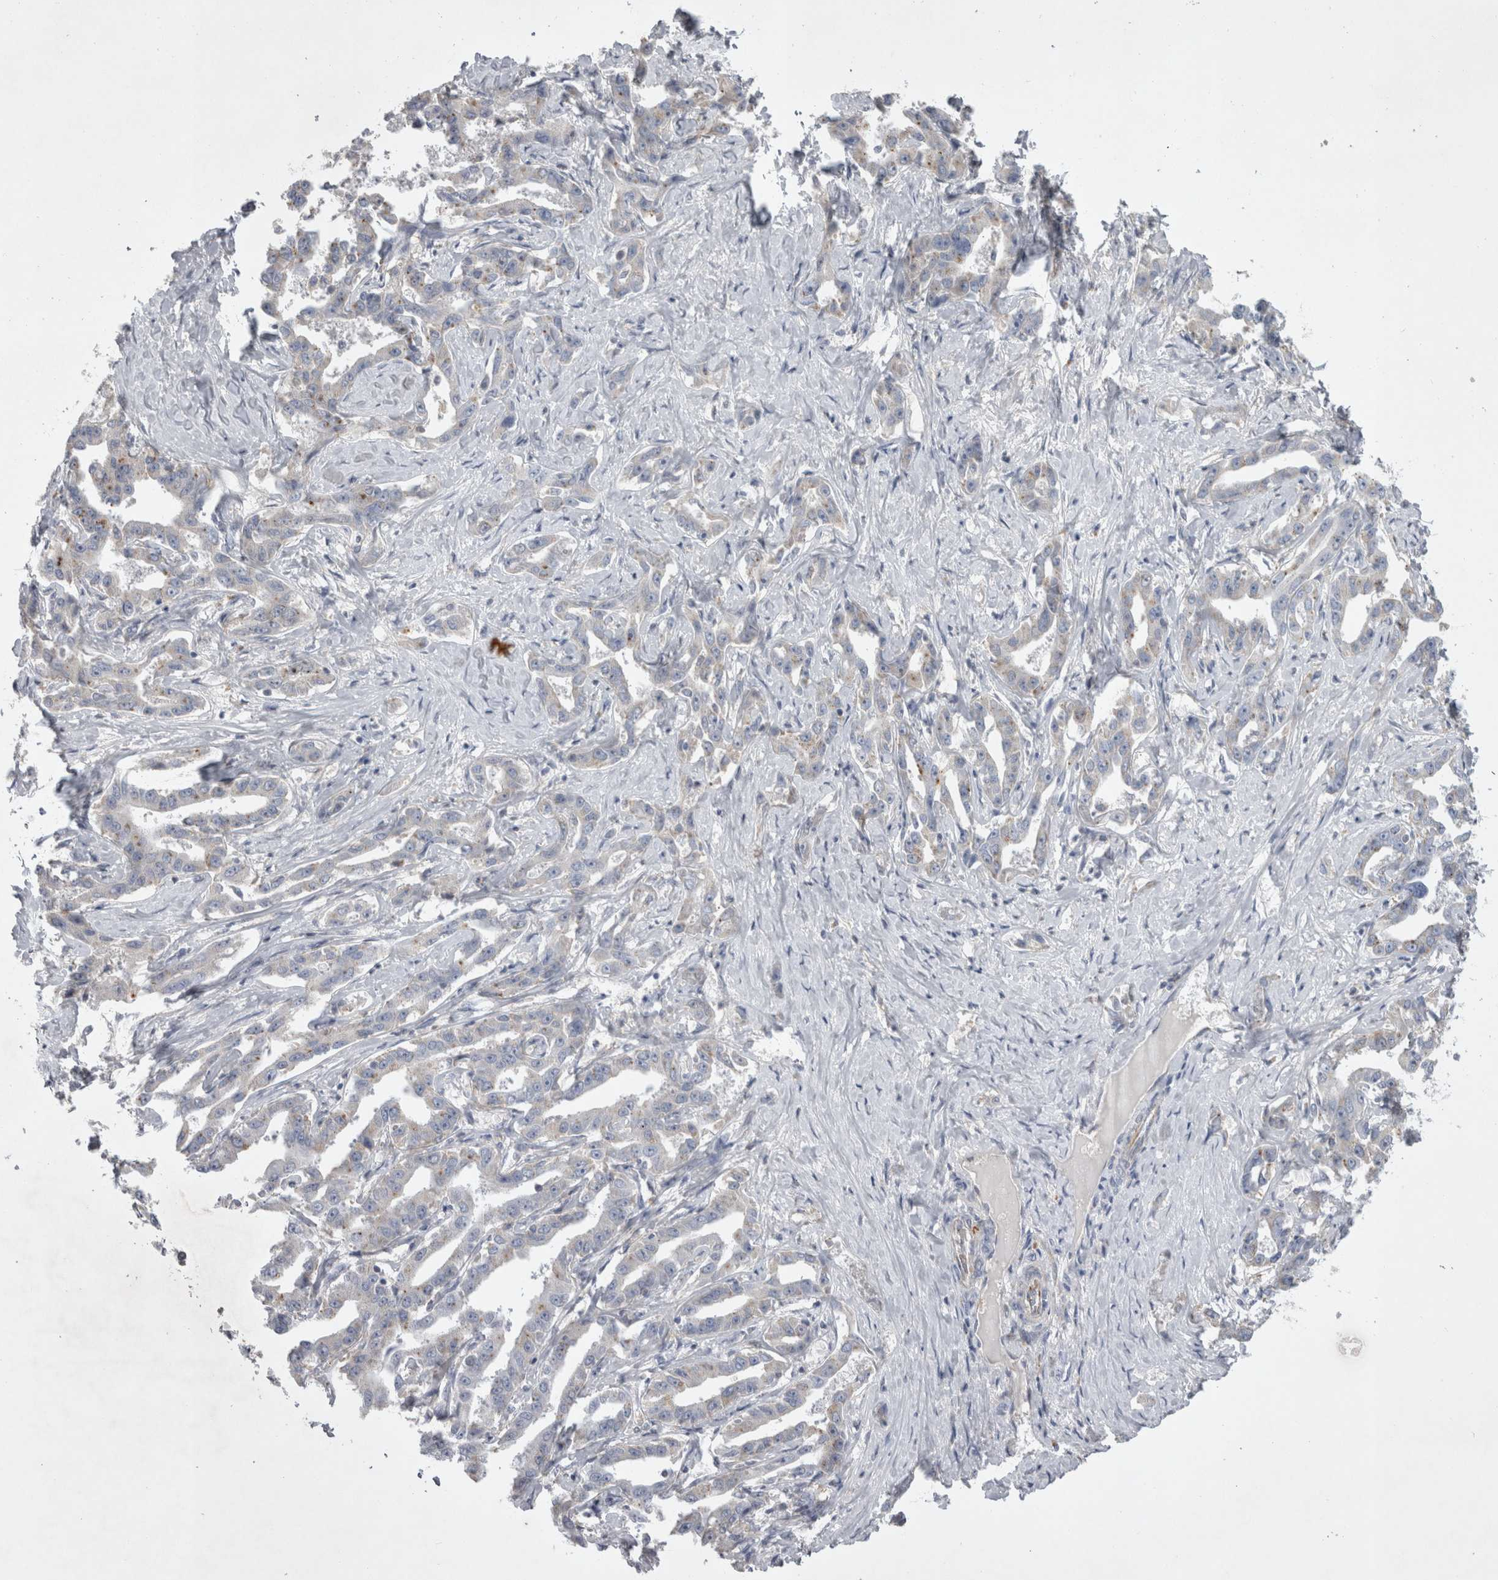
{"staining": {"intensity": "weak", "quantity": "<25%", "location": "cytoplasmic/membranous"}, "tissue": "liver cancer", "cell_type": "Tumor cells", "image_type": "cancer", "snomed": [{"axis": "morphology", "description": "Cholangiocarcinoma"}, {"axis": "topography", "description": "Liver"}], "caption": "Micrograph shows no significant protein positivity in tumor cells of liver cholangiocarcinoma.", "gene": "STRADB", "patient": {"sex": "male", "age": 59}}